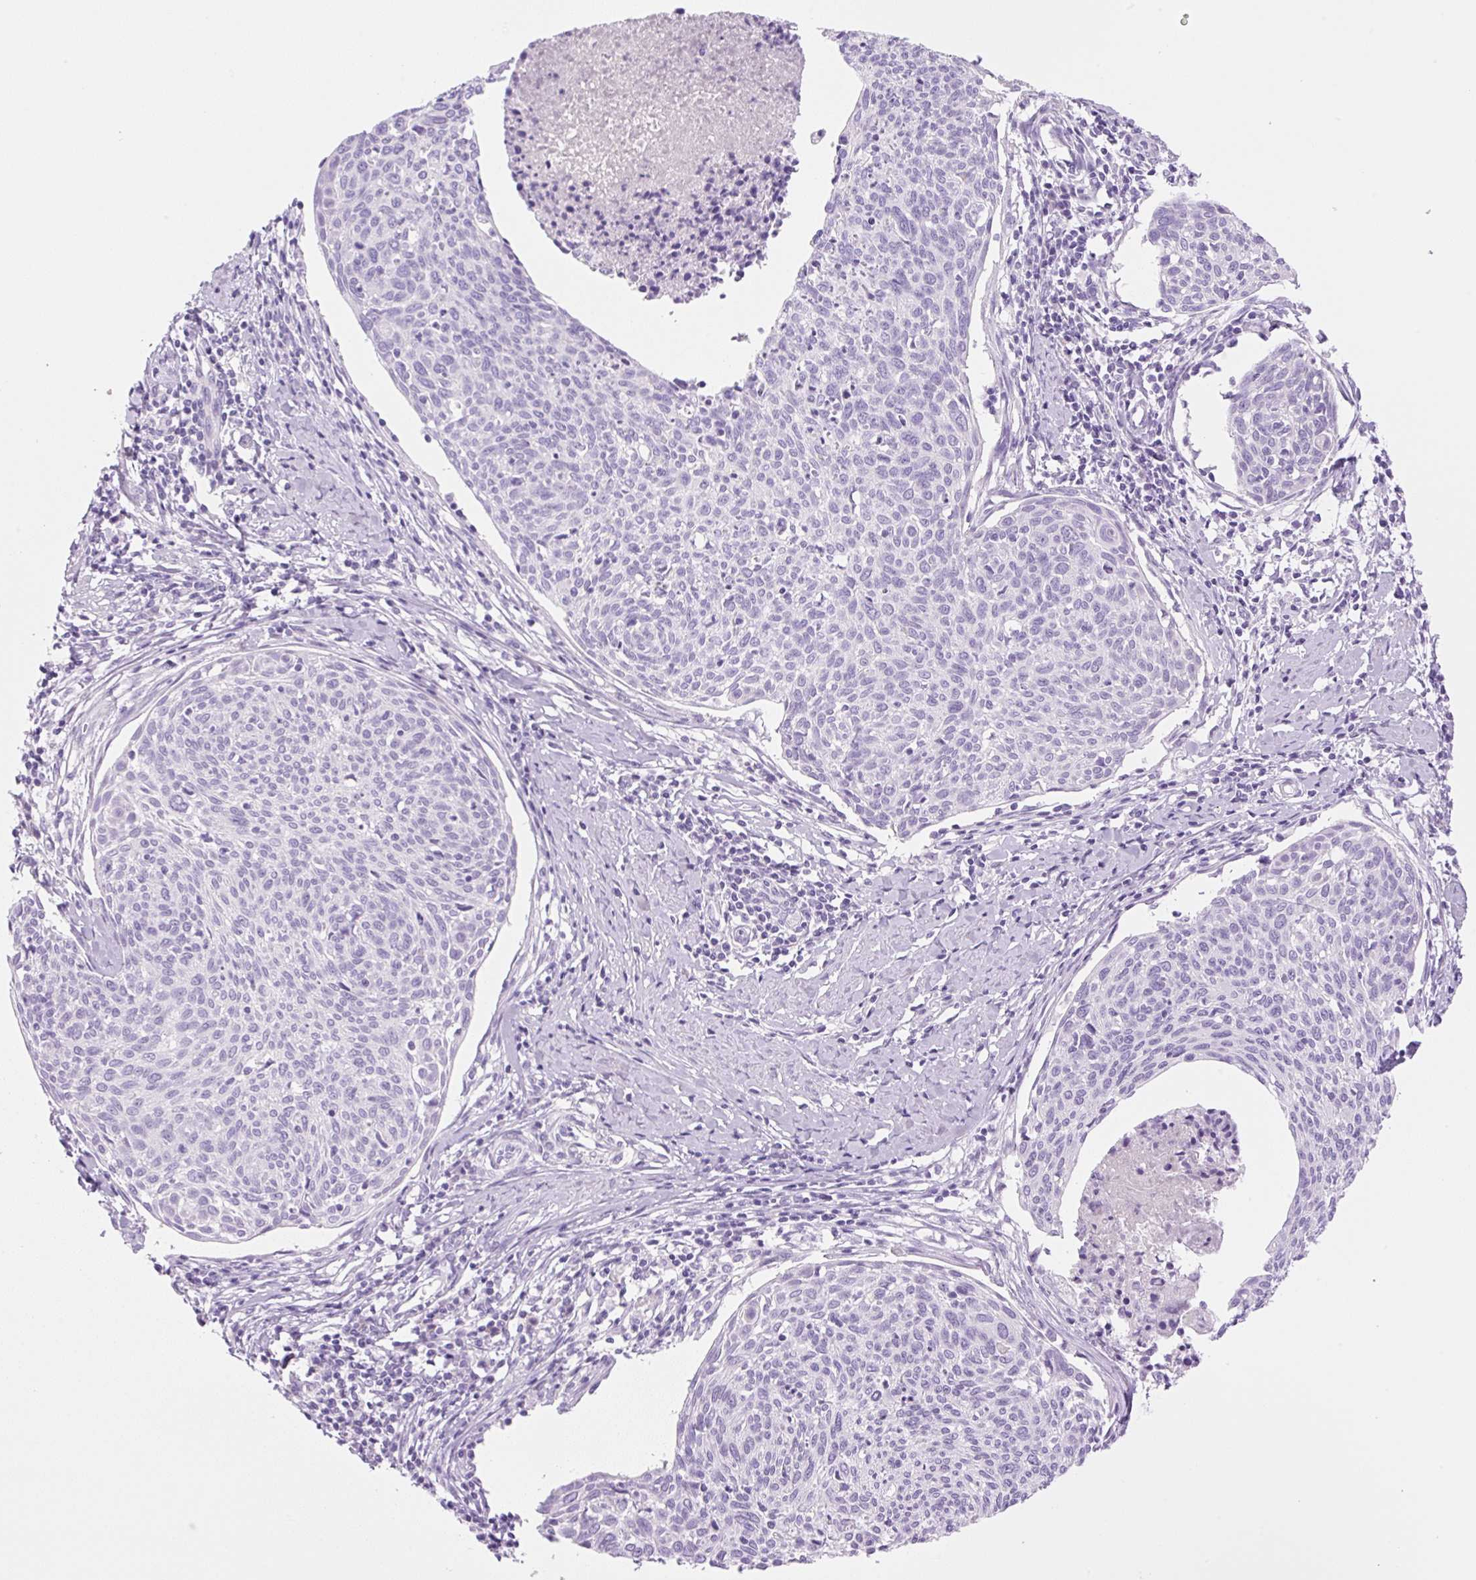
{"staining": {"intensity": "negative", "quantity": "none", "location": "none"}, "tissue": "cervical cancer", "cell_type": "Tumor cells", "image_type": "cancer", "snomed": [{"axis": "morphology", "description": "Squamous cell carcinoma, NOS"}, {"axis": "topography", "description": "Cervix"}], "caption": "The image exhibits no staining of tumor cells in cervical cancer.", "gene": "PALM3", "patient": {"sex": "female", "age": 49}}